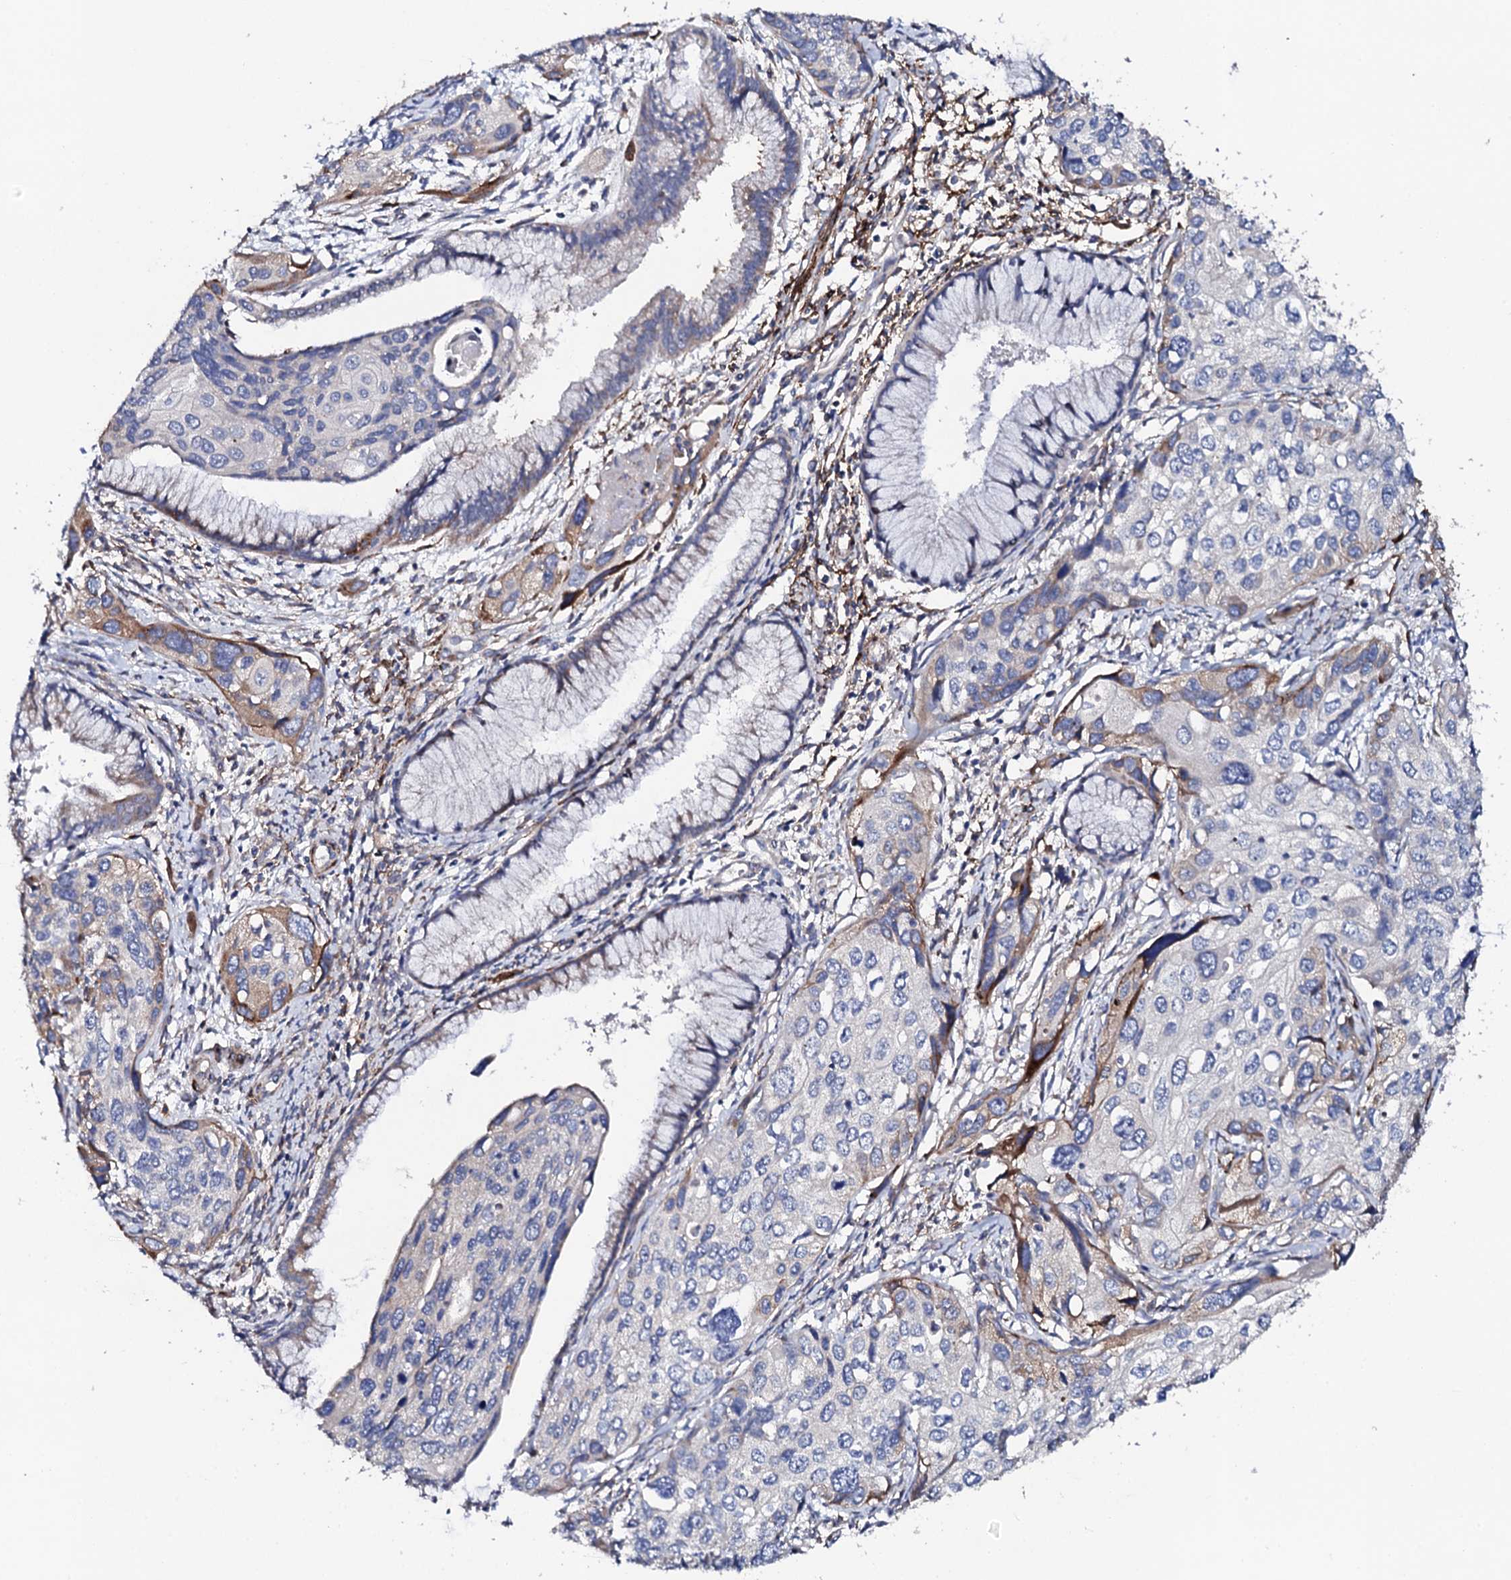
{"staining": {"intensity": "moderate", "quantity": "<25%", "location": "cytoplasmic/membranous"}, "tissue": "cervical cancer", "cell_type": "Tumor cells", "image_type": "cancer", "snomed": [{"axis": "morphology", "description": "Squamous cell carcinoma, NOS"}, {"axis": "topography", "description": "Cervix"}], "caption": "Human squamous cell carcinoma (cervical) stained with a protein marker reveals moderate staining in tumor cells.", "gene": "DBX1", "patient": {"sex": "female", "age": 55}}